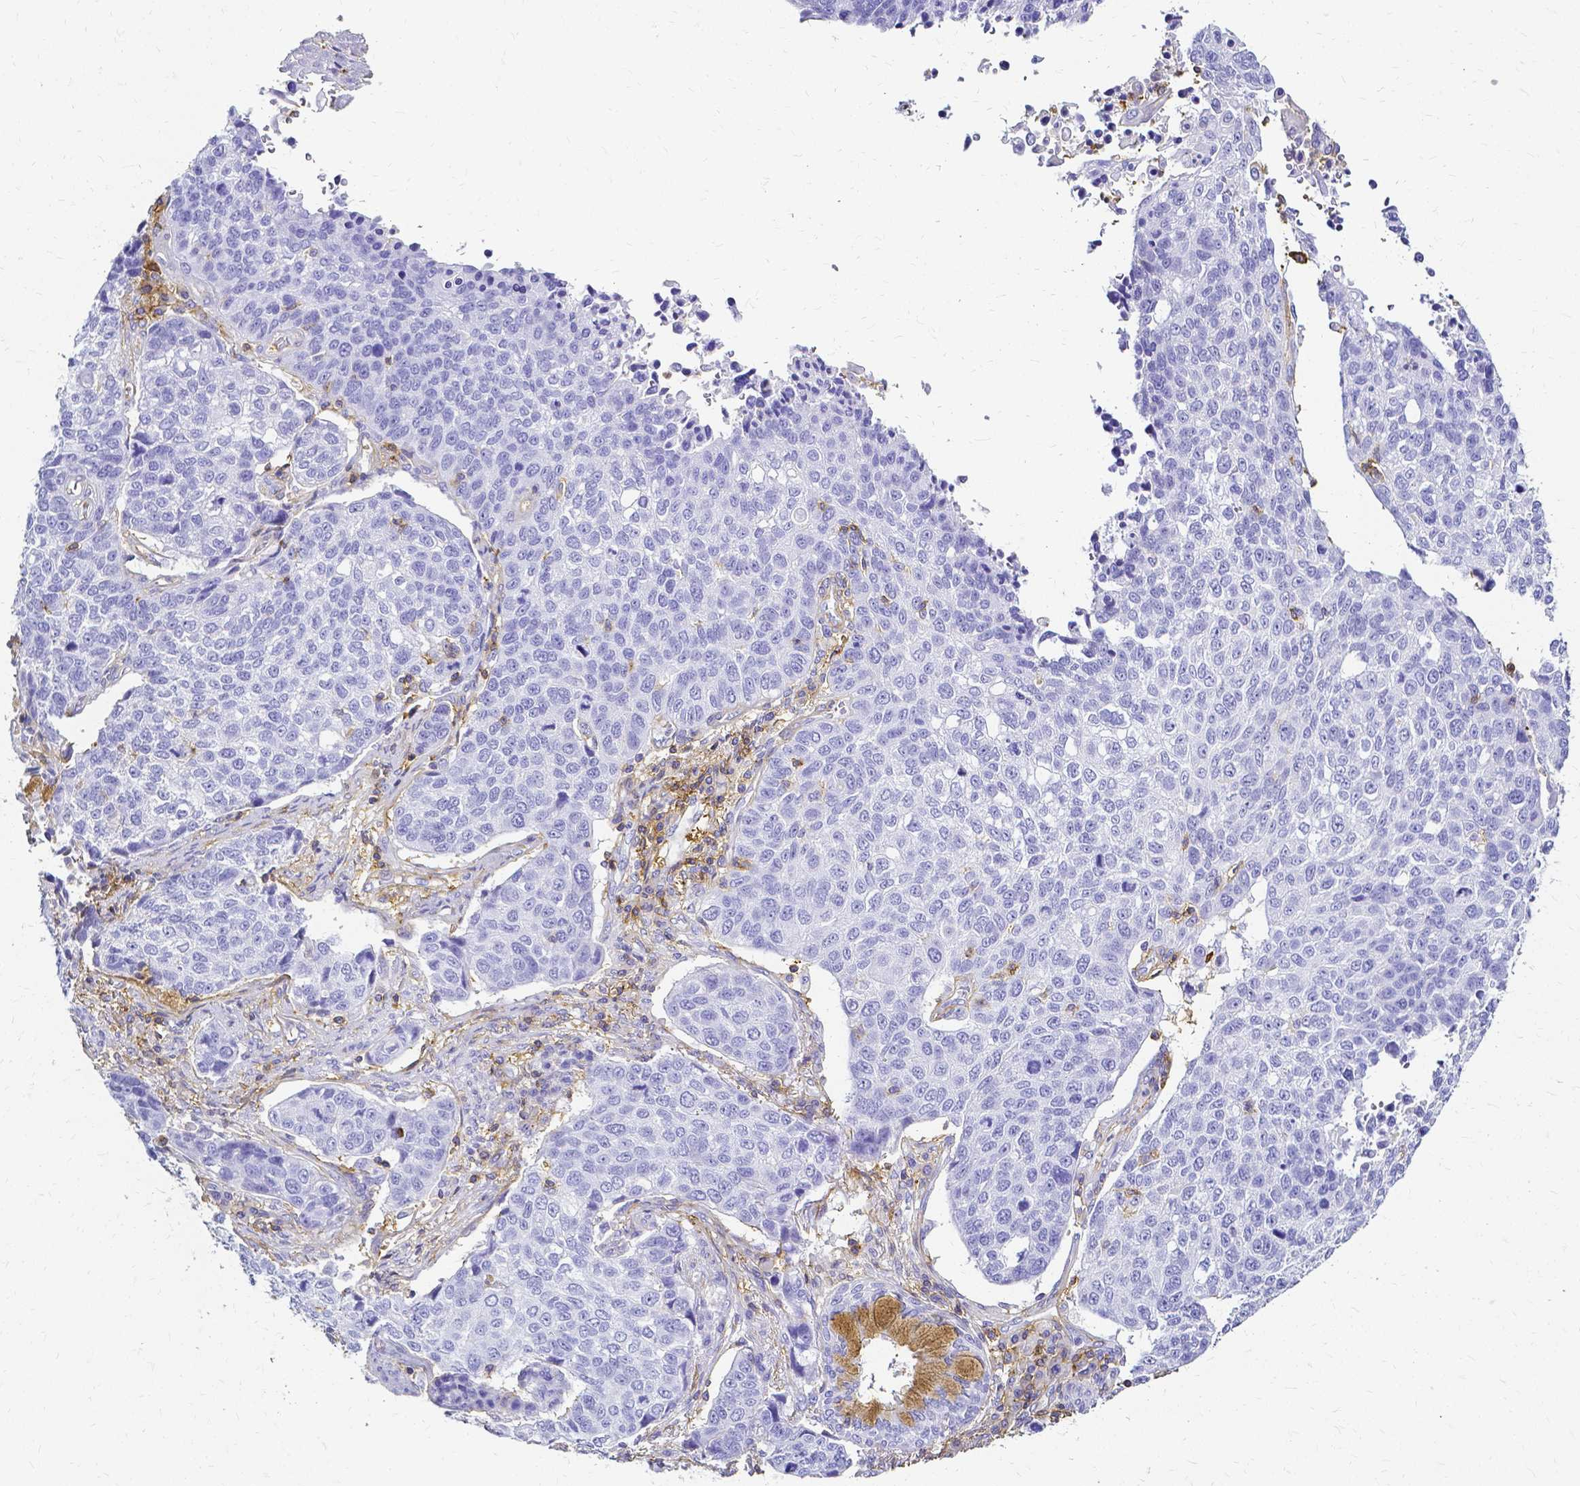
{"staining": {"intensity": "negative", "quantity": "none", "location": "none"}, "tissue": "lung cancer", "cell_type": "Tumor cells", "image_type": "cancer", "snomed": [{"axis": "morphology", "description": "Squamous cell carcinoma, NOS"}, {"axis": "topography", "description": "Lymph node"}, {"axis": "topography", "description": "Lung"}], "caption": "DAB immunohistochemical staining of lung cancer (squamous cell carcinoma) displays no significant positivity in tumor cells.", "gene": "HSPA12A", "patient": {"sex": "male", "age": 61}}